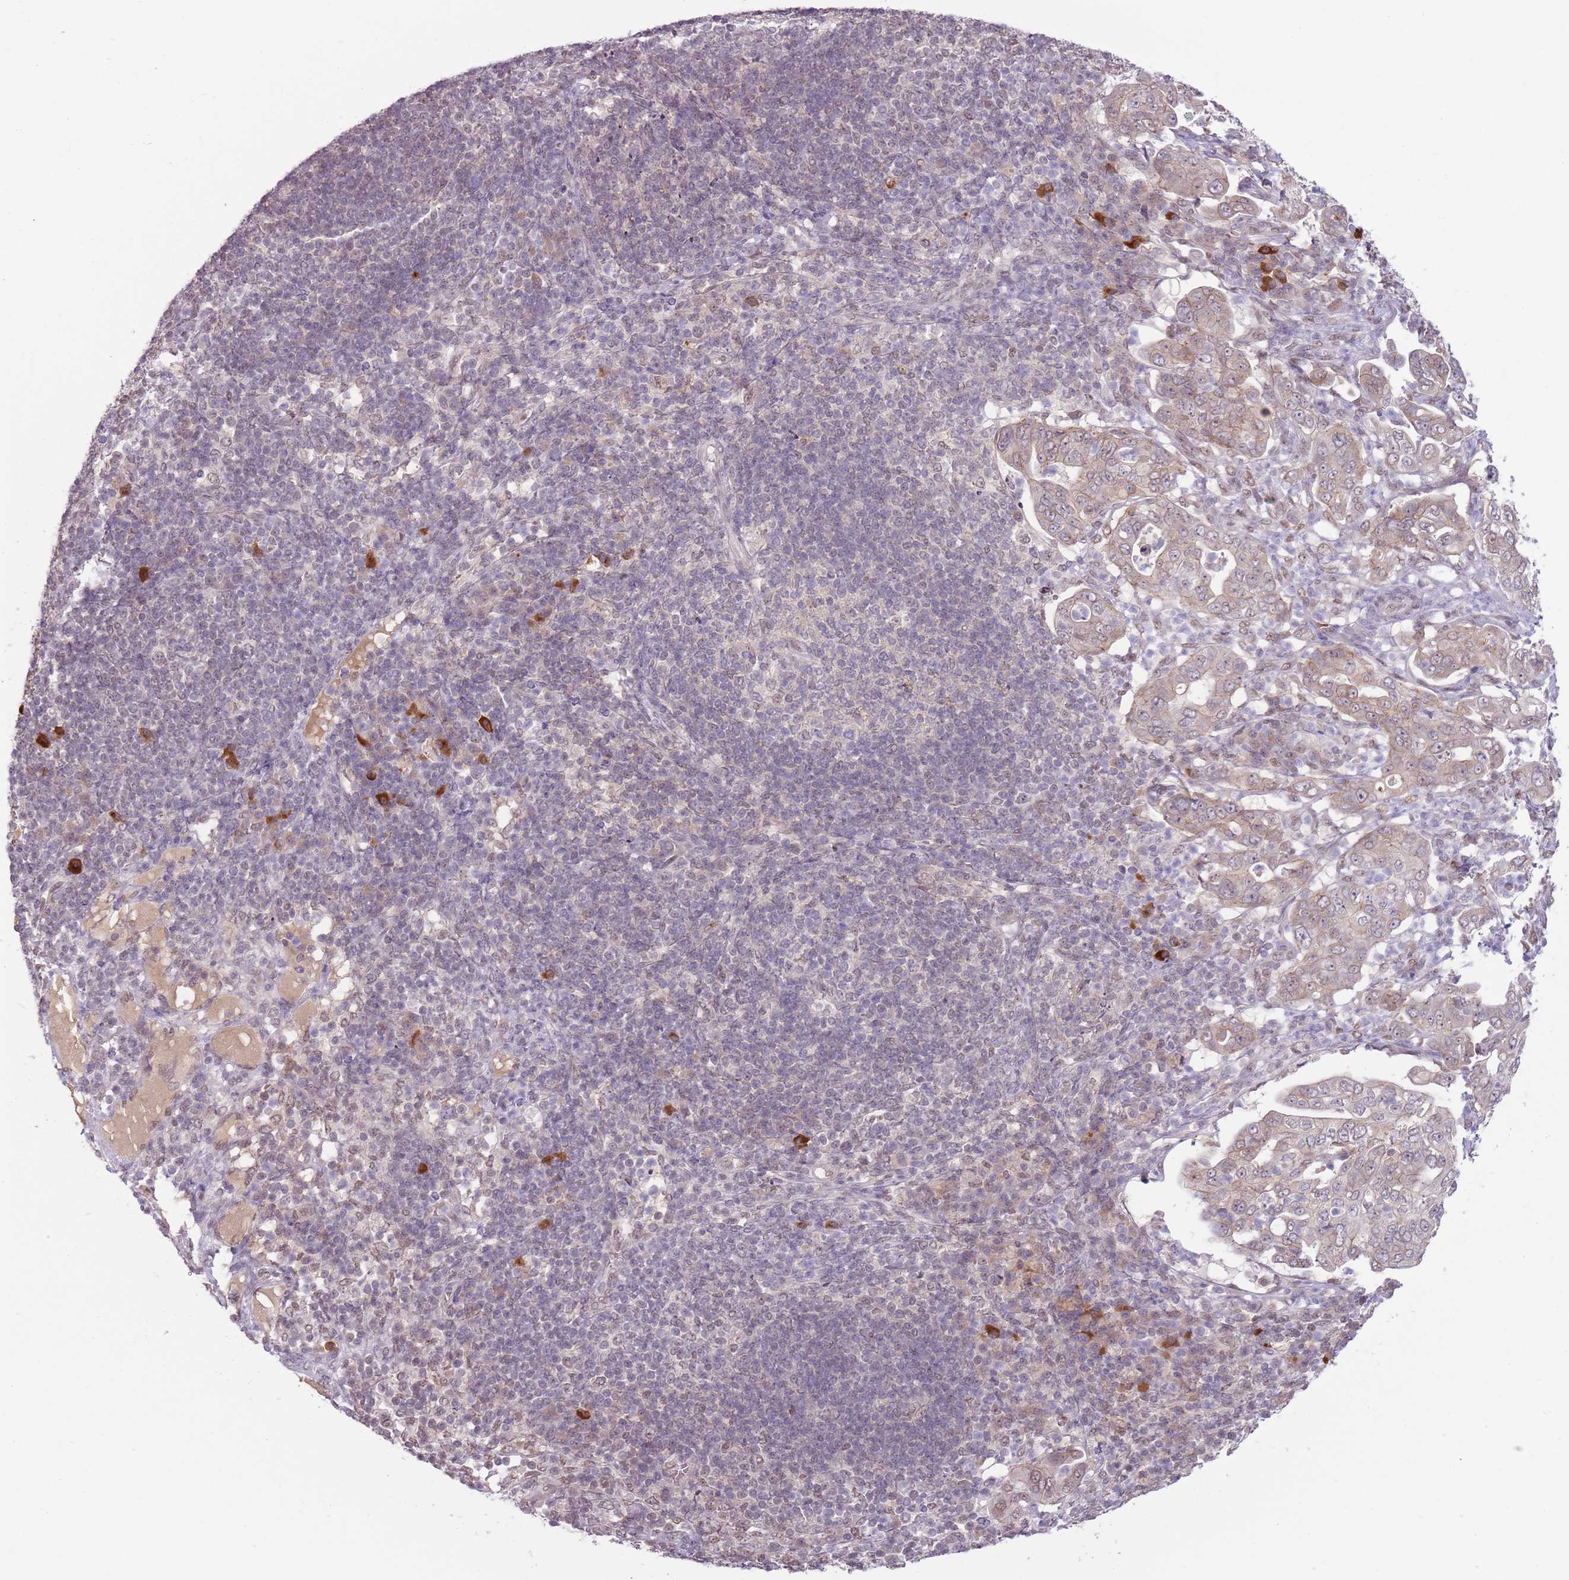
{"staining": {"intensity": "weak", "quantity": "<25%", "location": "cytoplasmic/membranous"}, "tissue": "pancreatic cancer", "cell_type": "Tumor cells", "image_type": "cancer", "snomed": [{"axis": "morphology", "description": "Normal tissue, NOS"}, {"axis": "morphology", "description": "Adenocarcinoma, NOS"}, {"axis": "topography", "description": "Lymph node"}, {"axis": "topography", "description": "Pancreas"}], "caption": "Tumor cells show no significant protein staining in pancreatic cancer (adenocarcinoma).", "gene": "TM2D1", "patient": {"sex": "female", "age": 67}}